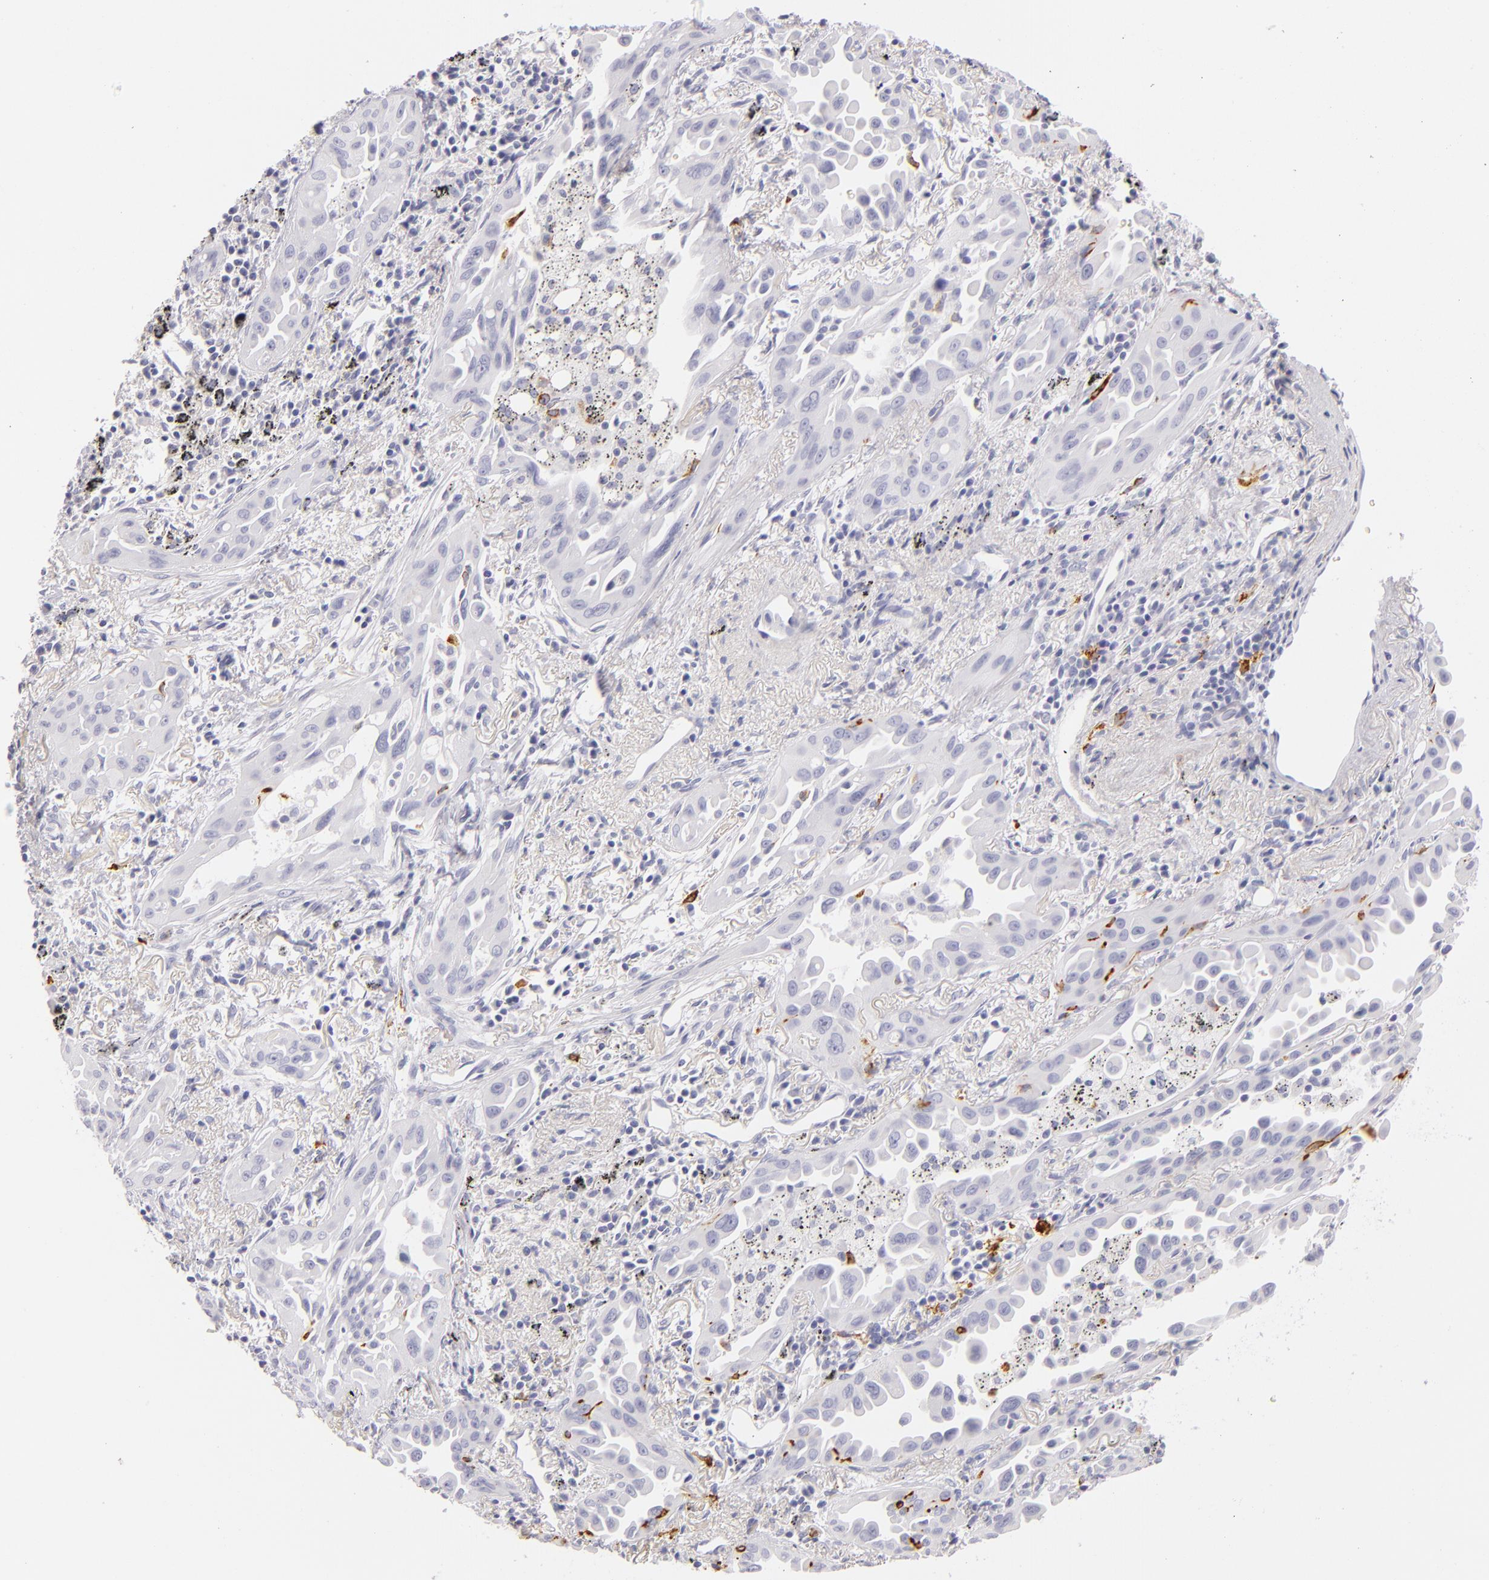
{"staining": {"intensity": "negative", "quantity": "none", "location": "none"}, "tissue": "lung cancer", "cell_type": "Tumor cells", "image_type": "cancer", "snomed": [{"axis": "morphology", "description": "Adenocarcinoma, NOS"}, {"axis": "topography", "description": "Lung"}], "caption": "The immunohistochemistry (IHC) histopathology image has no significant staining in tumor cells of lung adenocarcinoma tissue.", "gene": "CD207", "patient": {"sex": "male", "age": 68}}